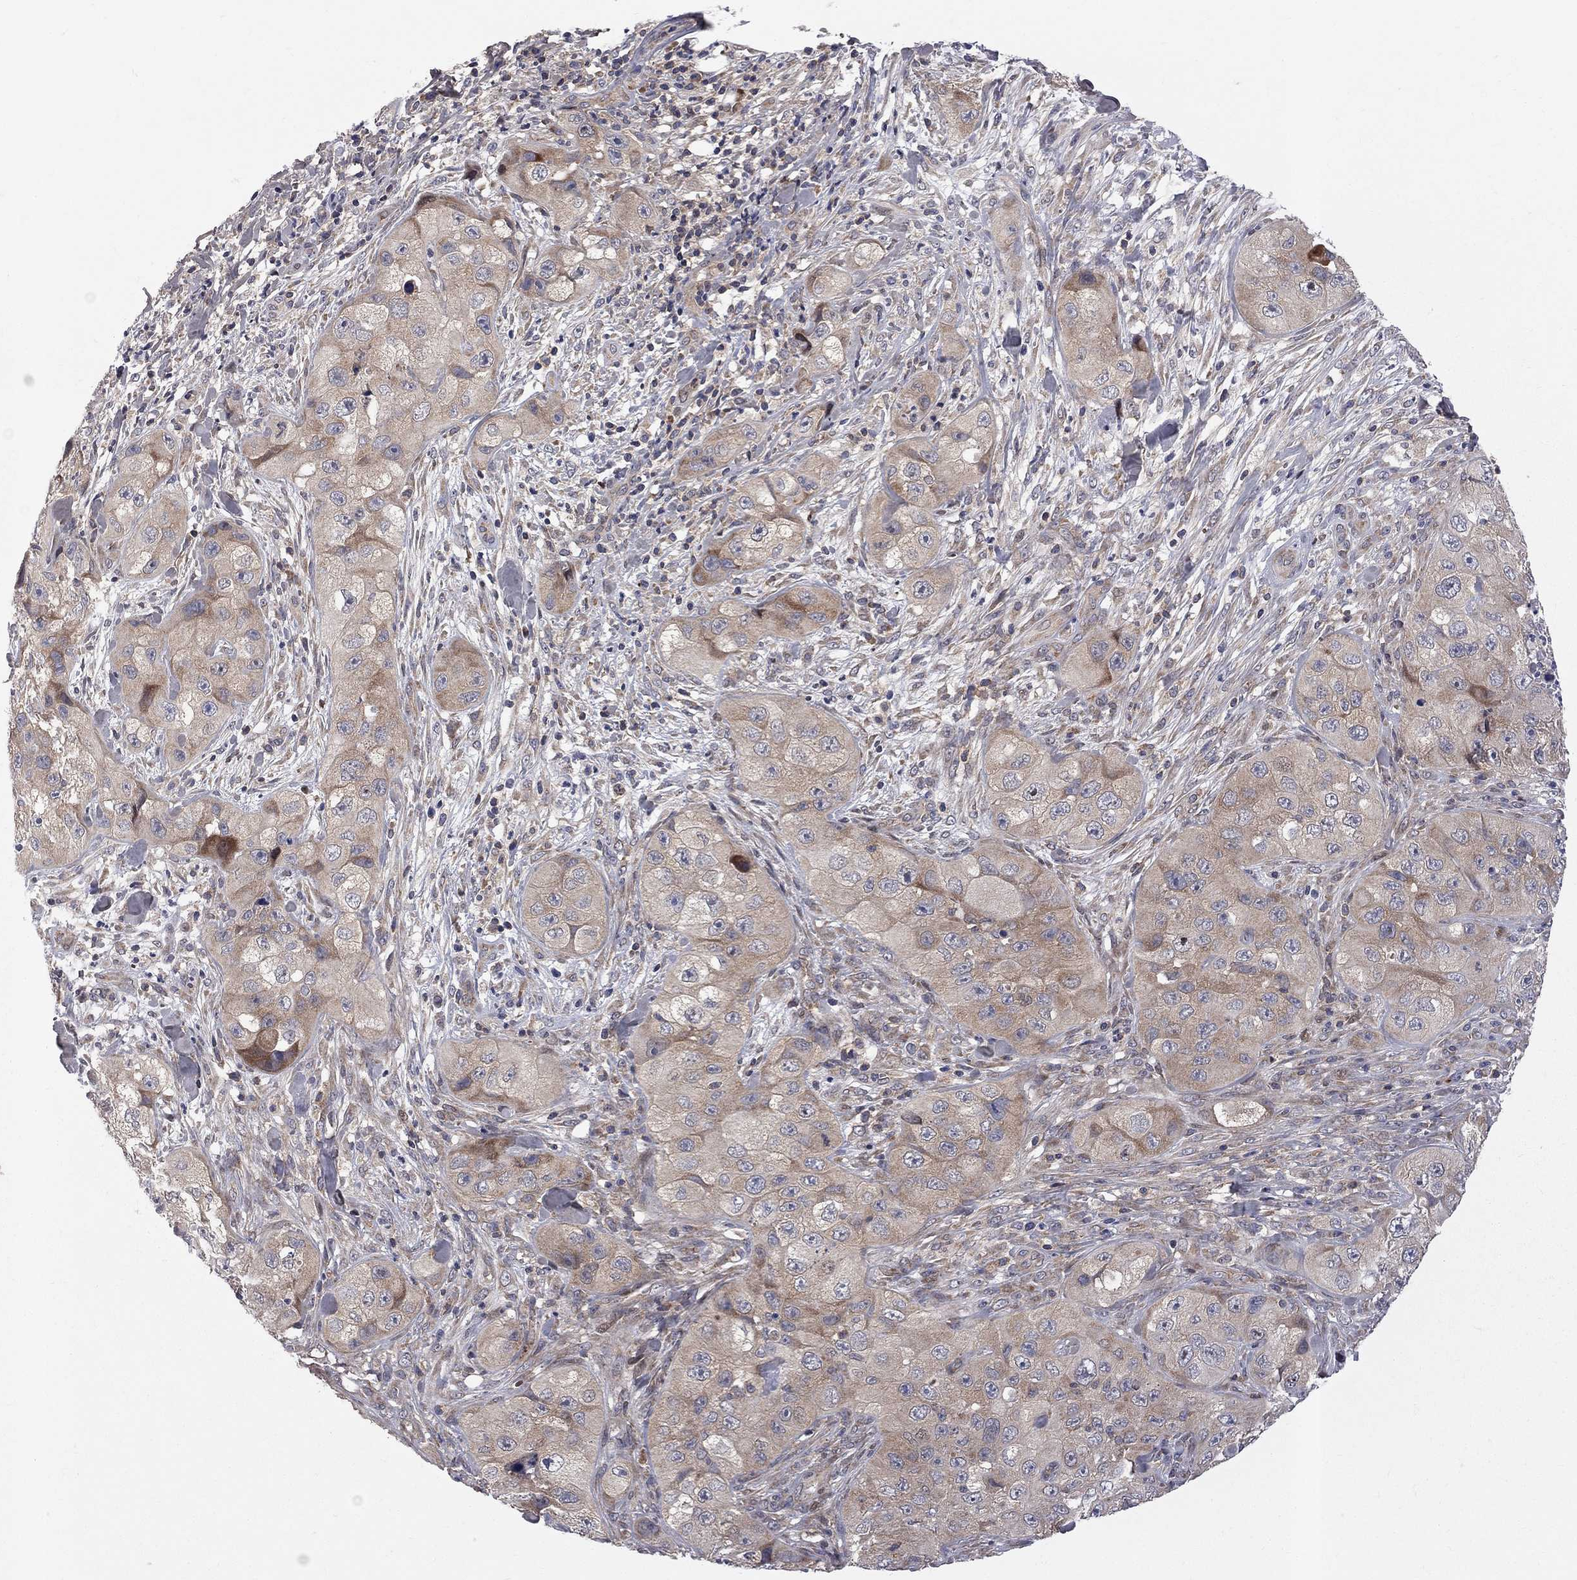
{"staining": {"intensity": "weak", "quantity": "25%-75%", "location": "cytoplasmic/membranous"}, "tissue": "skin cancer", "cell_type": "Tumor cells", "image_type": "cancer", "snomed": [{"axis": "morphology", "description": "Squamous cell carcinoma, NOS"}, {"axis": "topography", "description": "Skin"}, {"axis": "topography", "description": "Subcutis"}], "caption": "Immunohistochemistry of human squamous cell carcinoma (skin) displays low levels of weak cytoplasmic/membranous expression in approximately 25%-75% of tumor cells.", "gene": "CNOT11", "patient": {"sex": "male", "age": 73}}